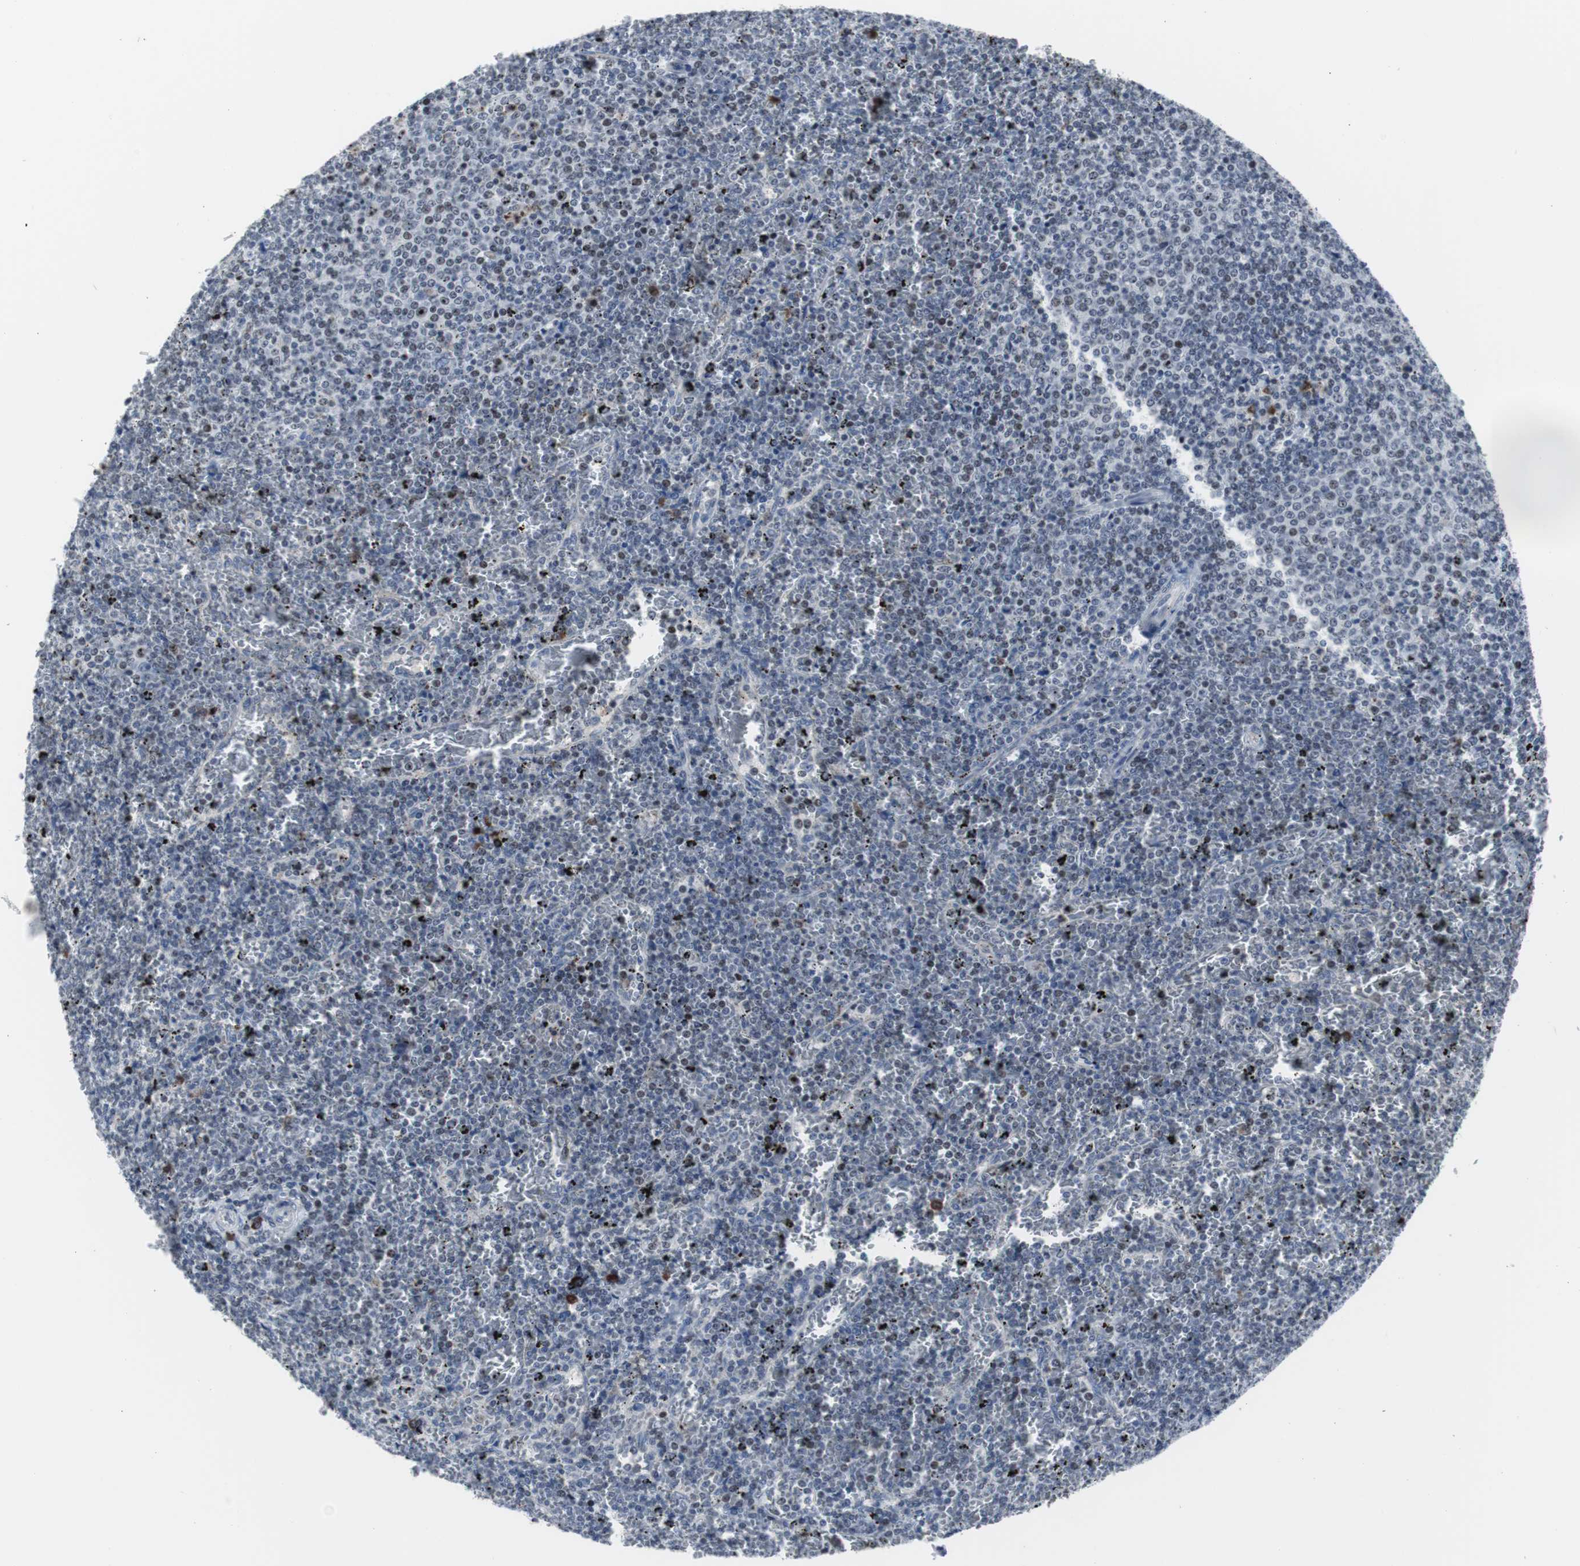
{"staining": {"intensity": "moderate", "quantity": "<25%", "location": "nuclear"}, "tissue": "lymphoma", "cell_type": "Tumor cells", "image_type": "cancer", "snomed": [{"axis": "morphology", "description": "Malignant lymphoma, non-Hodgkin's type, Low grade"}, {"axis": "topography", "description": "Spleen"}], "caption": "A brown stain highlights moderate nuclear positivity of a protein in human low-grade malignant lymphoma, non-Hodgkin's type tumor cells.", "gene": "DOK1", "patient": {"sex": "female", "age": 77}}